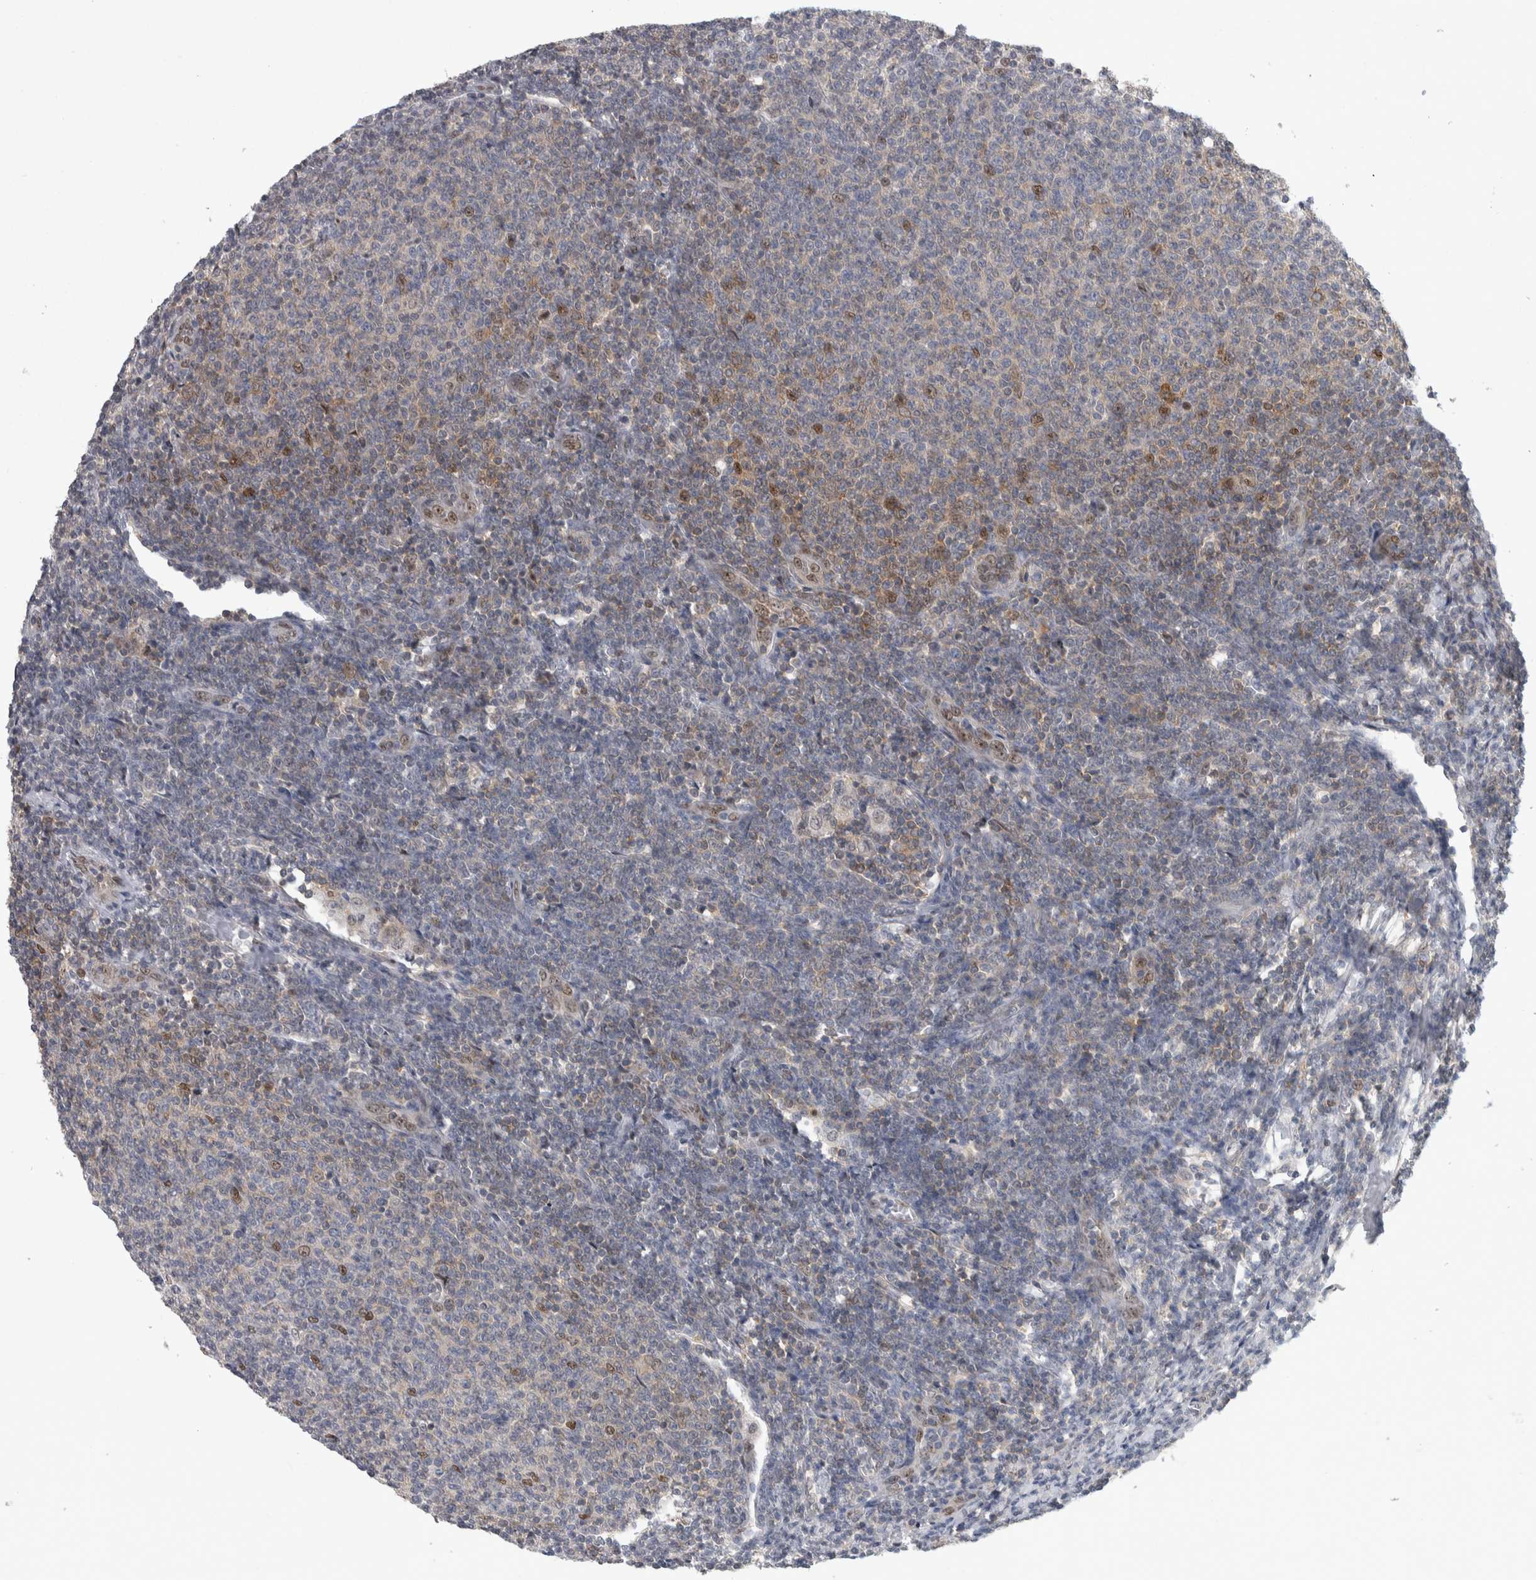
{"staining": {"intensity": "negative", "quantity": "none", "location": "none"}, "tissue": "lymphoma", "cell_type": "Tumor cells", "image_type": "cancer", "snomed": [{"axis": "morphology", "description": "Malignant lymphoma, non-Hodgkin's type, Low grade"}, {"axis": "topography", "description": "Lymph node"}], "caption": "High power microscopy image of an immunohistochemistry (IHC) histopathology image of lymphoma, revealing no significant positivity in tumor cells.", "gene": "NFKB2", "patient": {"sex": "male", "age": 66}}